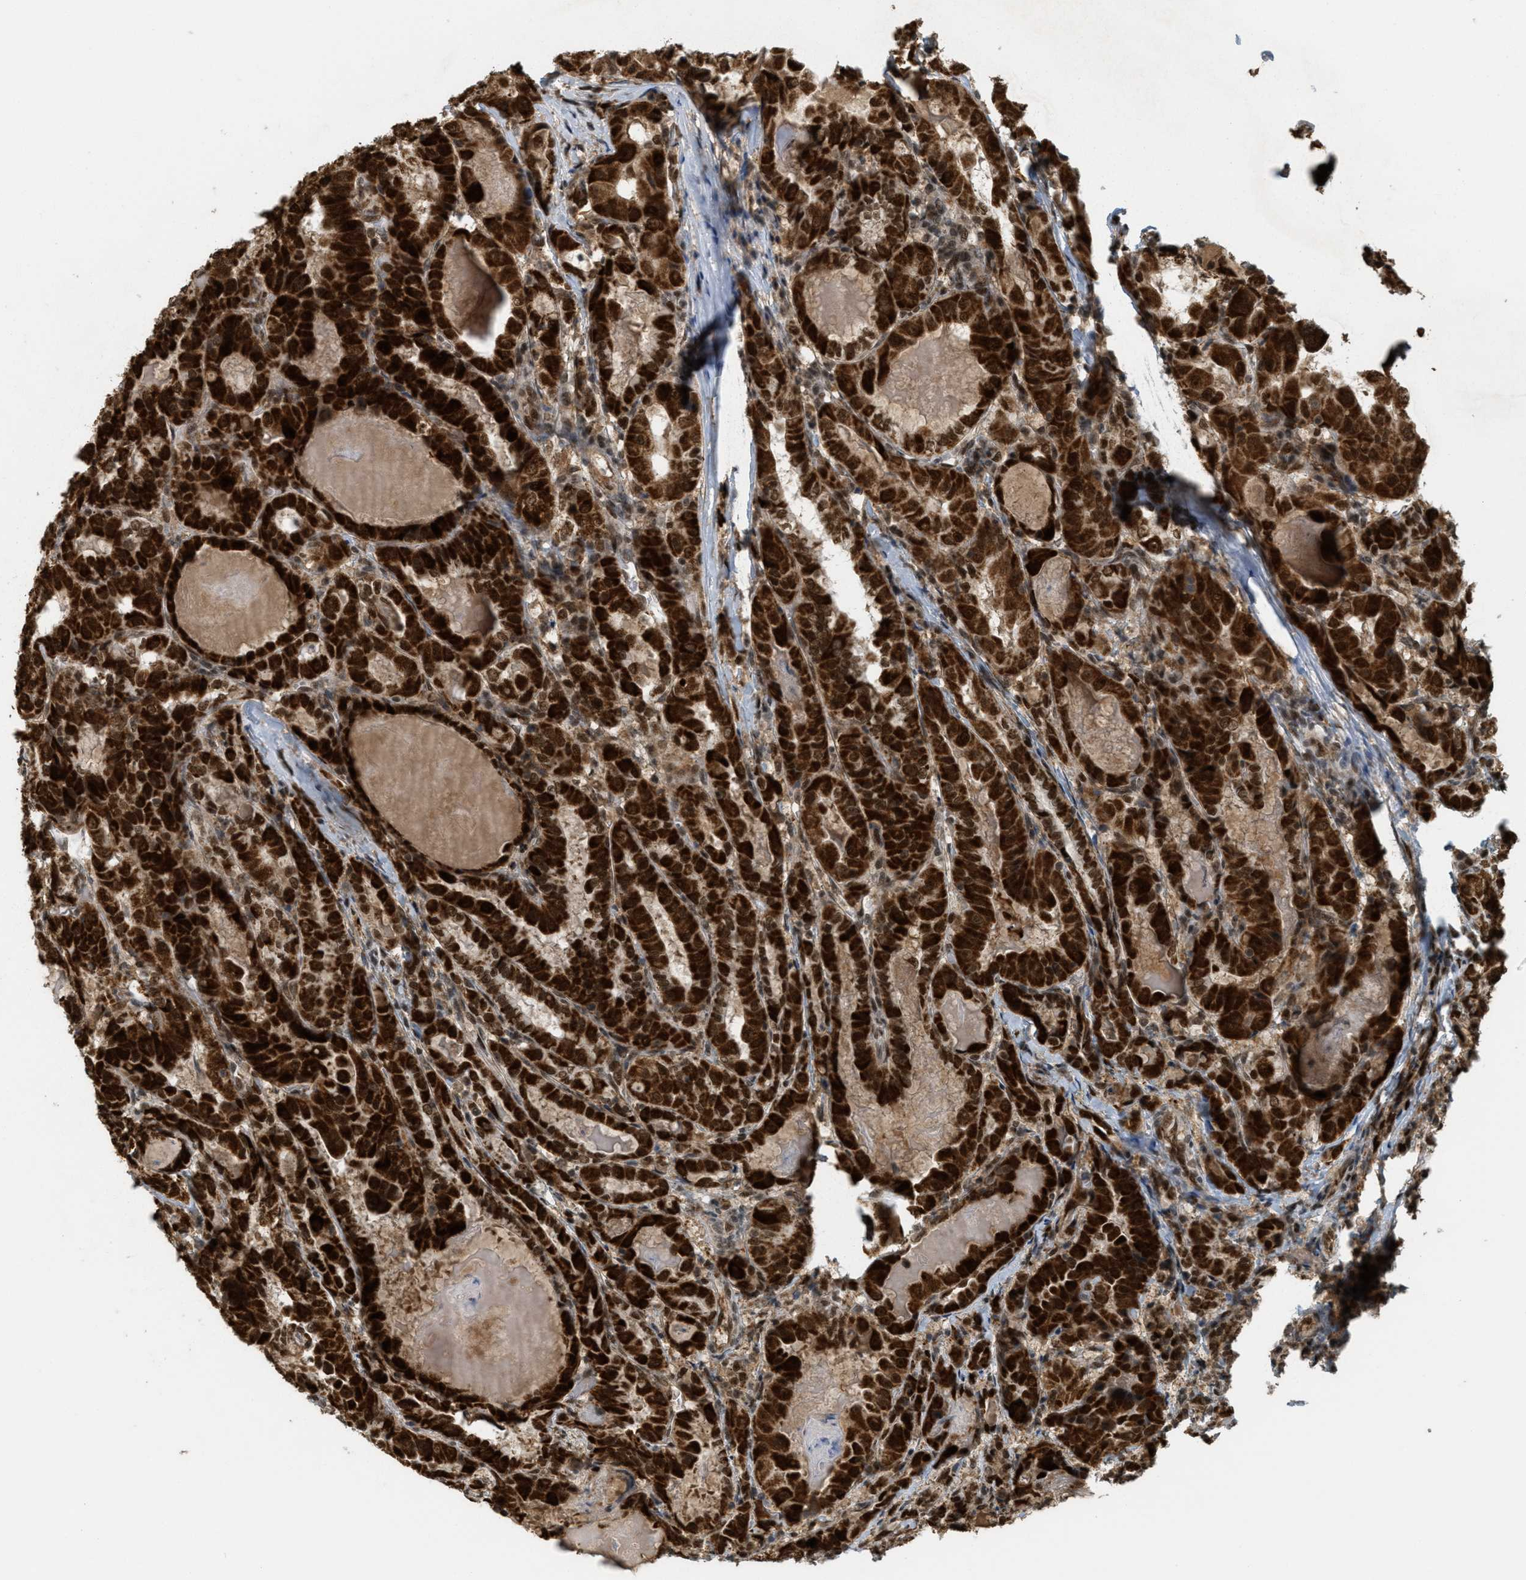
{"staining": {"intensity": "strong", "quantity": ">75%", "location": "cytoplasmic/membranous,nuclear"}, "tissue": "thyroid cancer", "cell_type": "Tumor cells", "image_type": "cancer", "snomed": [{"axis": "morphology", "description": "Papillary adenocarcinoma, NOS"}, {"axis": "topography", "description": "Thyroid gland"}], "caption": "The photomicrograph demonstrates staining of thyroid papillary adenocarcinoma, revealing strong cytoplasmic/membranous and nuclear protein expression (brown color) within tumor cells.", "gene": "TLK1", "patient": {"sex": "female", "age": 42}}